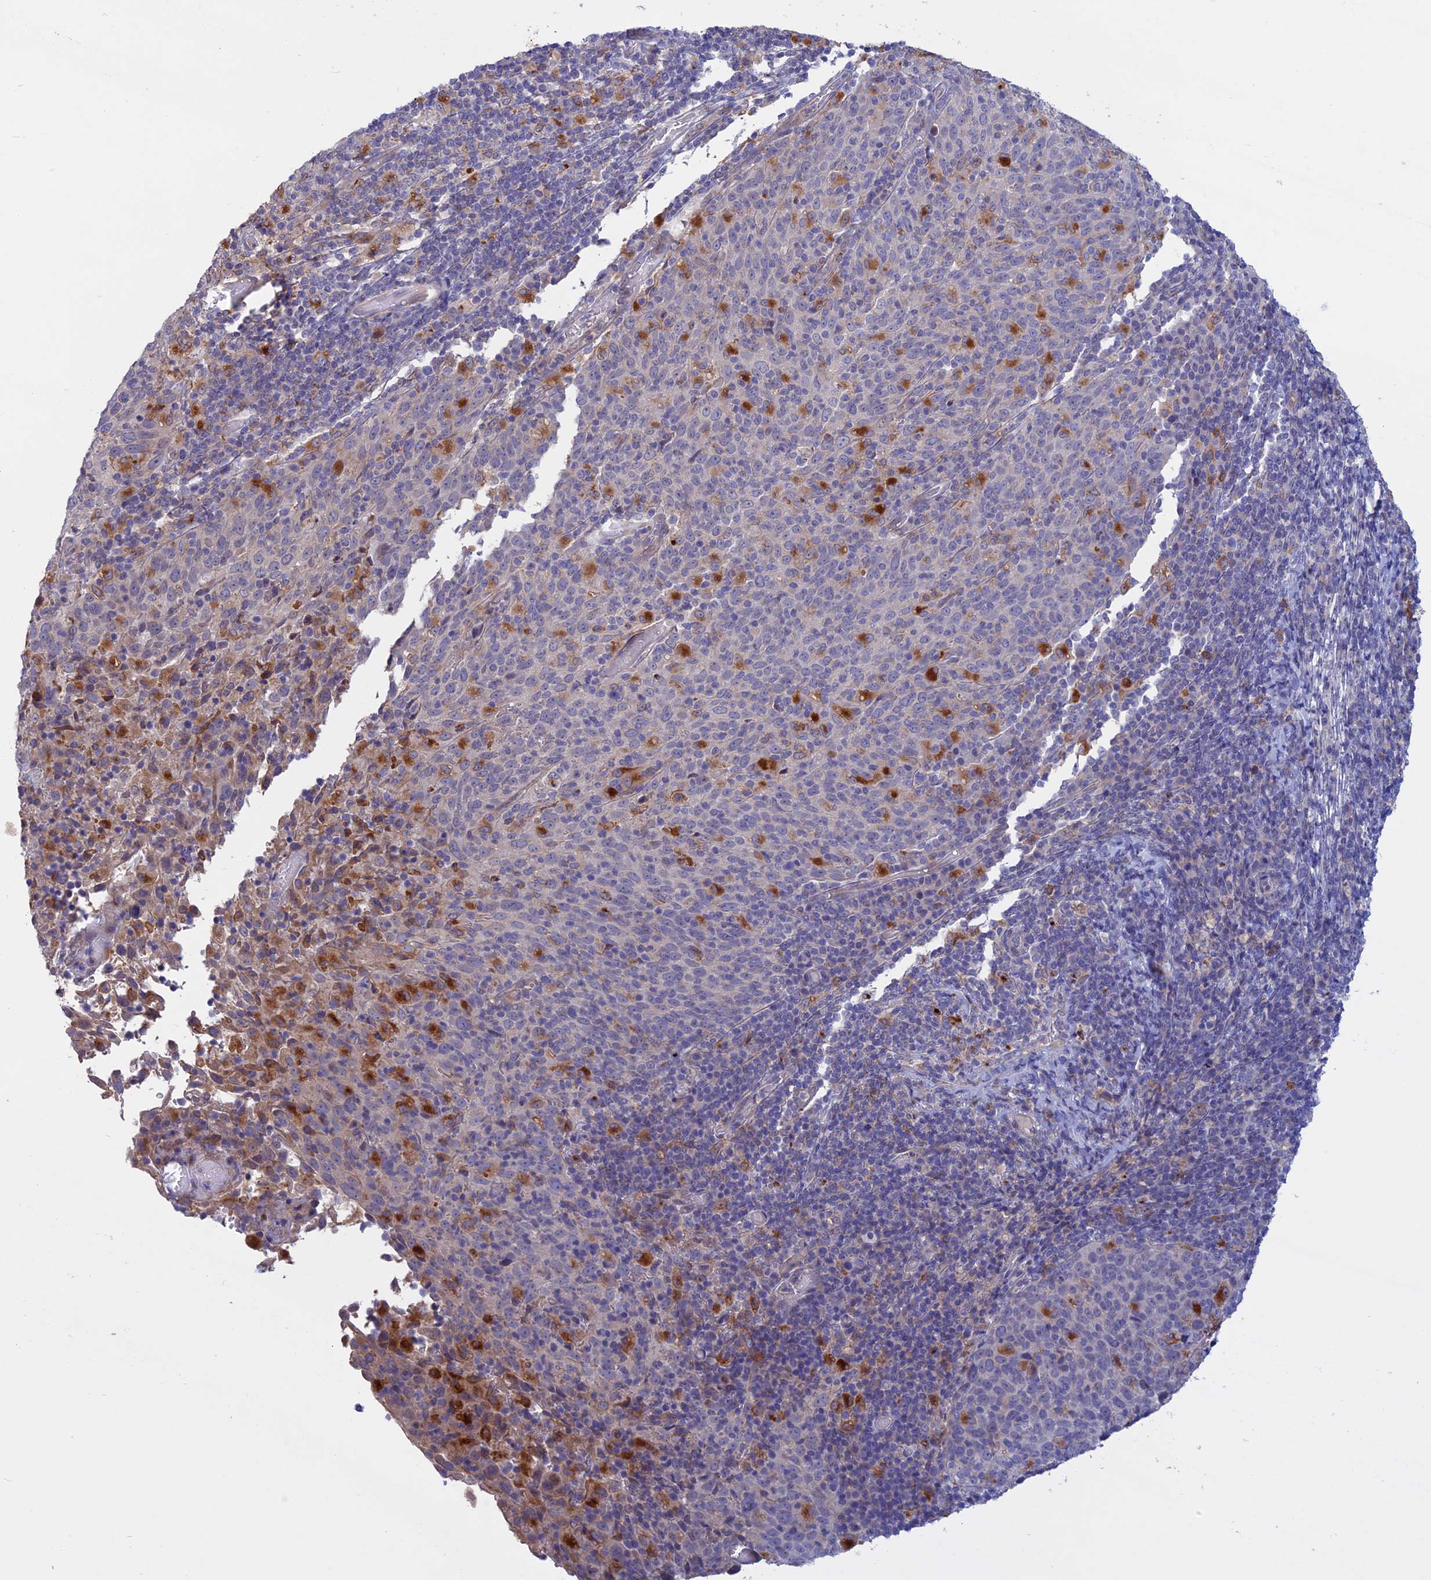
{"staining": {"intensity": "moderate", "quantity": "<25%", "location": "cytoplasmic/membranous"}, "tissue": "cervical cancer", "cell_type": "Tumor cells", "image_type": "cancer", "snomed": [{"axis": "morphology", "description": "Squamous cell carcinoma, NOS"}, {"axis": "topography", "description": "Cervix"}], "caption": "A brown stain shows moderate cytoplasmic/membranous staining of a protein in human squamous cell carcinoma (cervical) tumor cells.", "gene": "SLC2A6", "patient": {"sex": "female", "age": 52}}